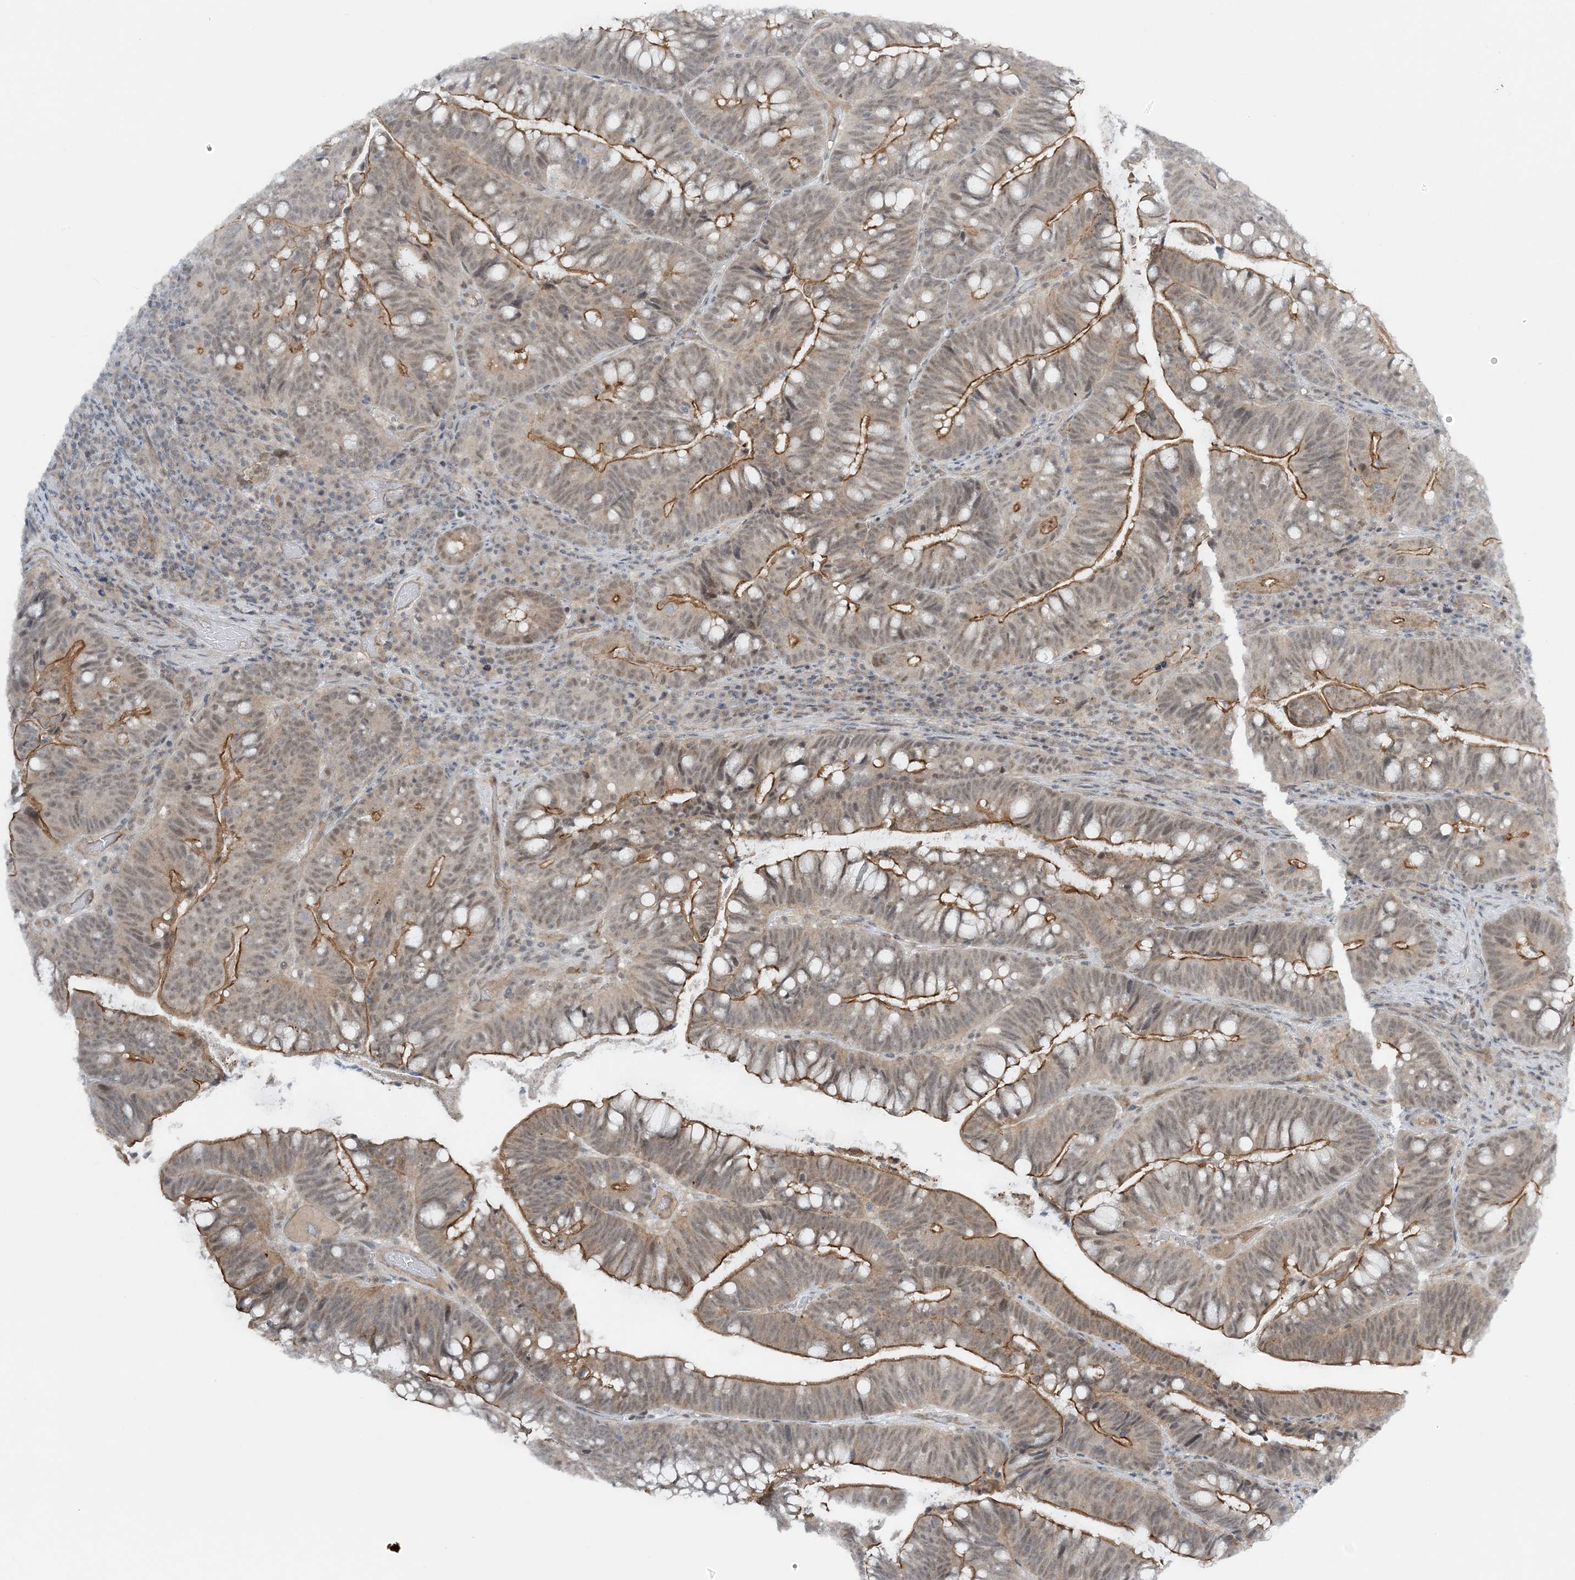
{"staining": {"intensity": "moderate", "quantity": "25%-75%", "location": "cytoplasmic/membranous"}, "tissue": "colorectal cancer", "cell_type": "Tumor cells", "image_type": "cancer", "snomed": [{"axis": "morphology", "description": "Adenocarcinoma, NOS"}, {"axis": "topography", "description": "Colon"}], "caption": "Human colorectal cancer (adenocarcinoma) stained for a protein (brown) shows moderate cytoplasmic/membranous positive staining in approximately 25%-75% of tumor cells.", "gene": "ATP11A", "patient": {"sex": "female", "age": 66}}